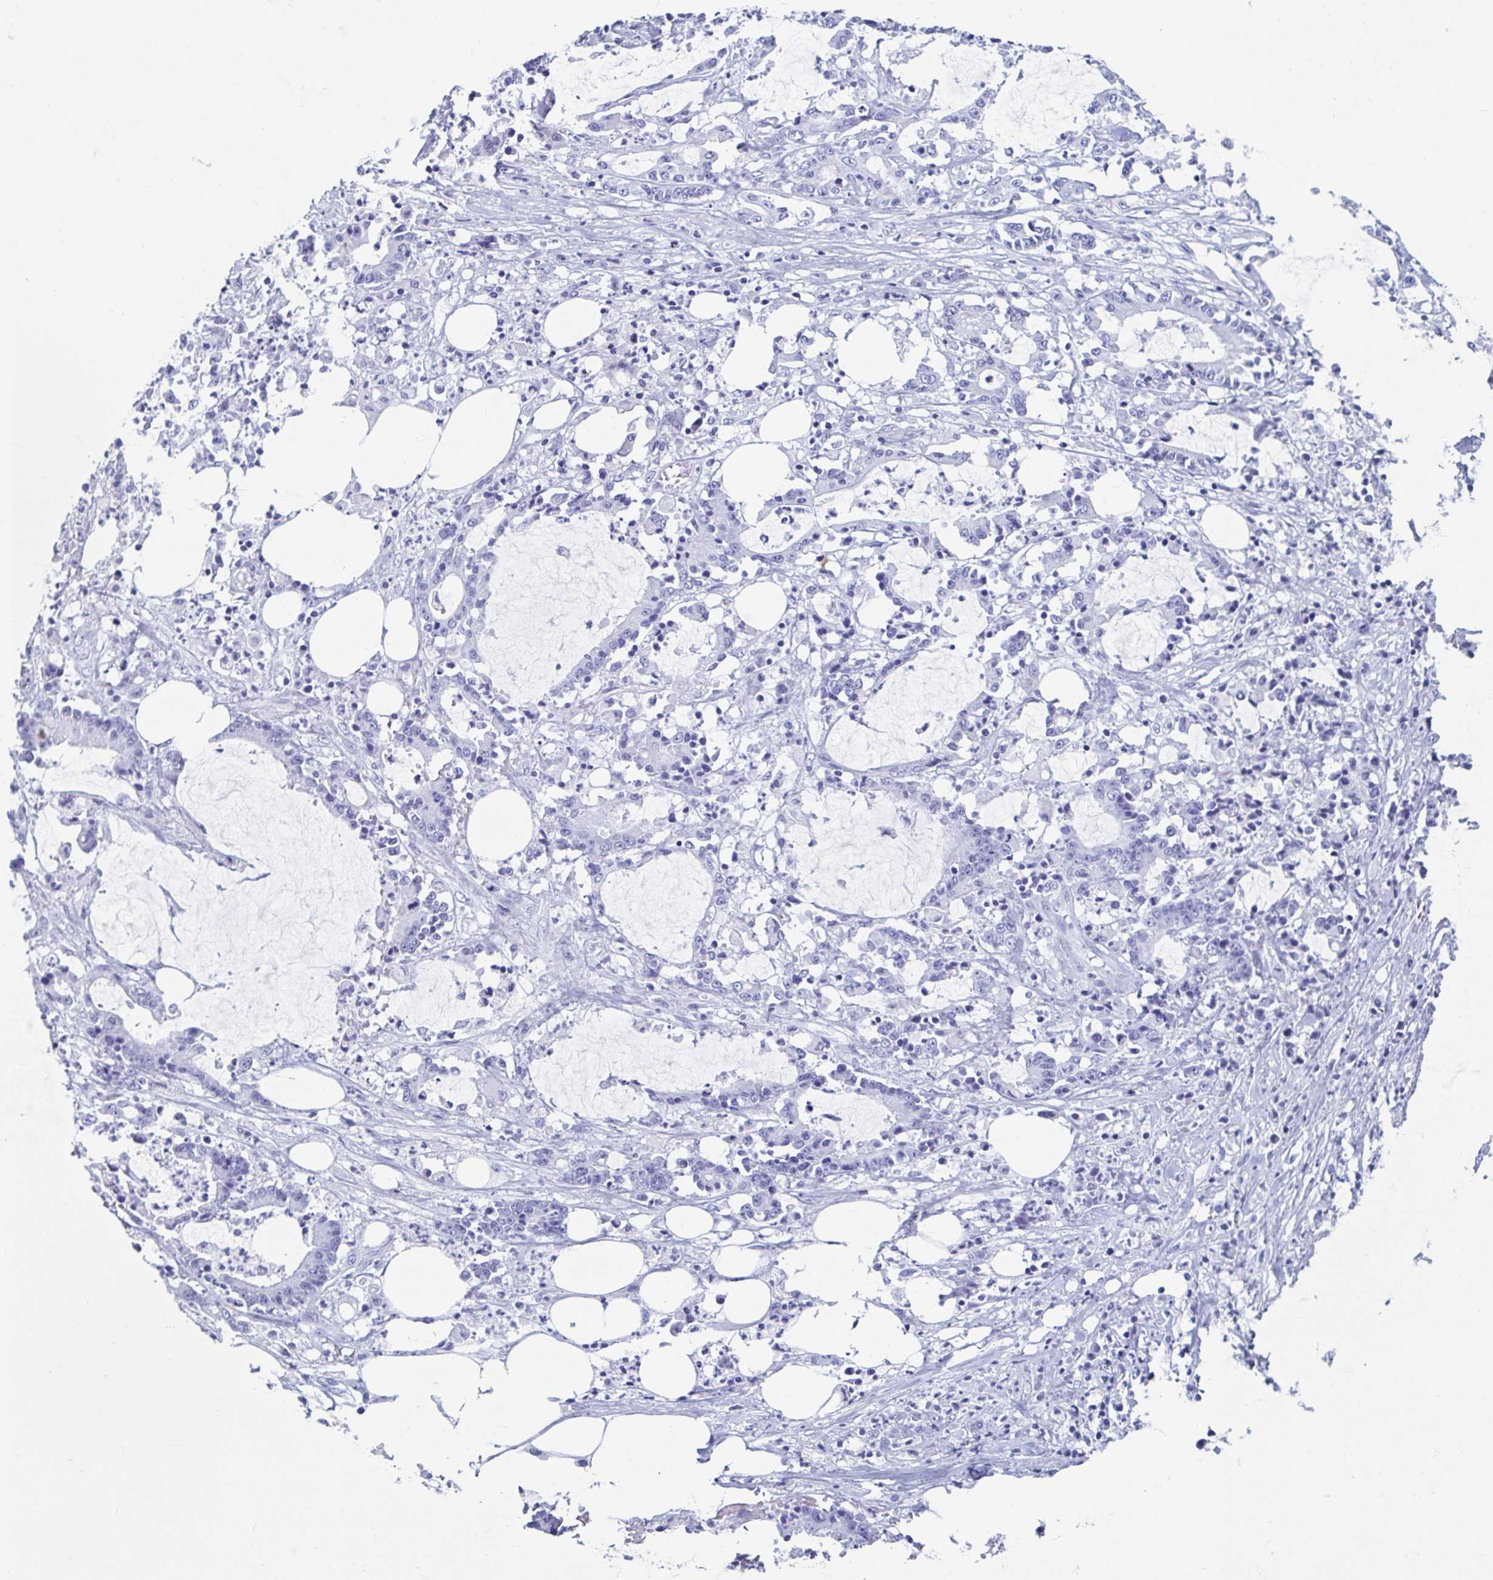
{"staining": {"intensity": "negative", "quantity": "none", "location": "none"}, "tissue": "stomach cancer", "cell_type": "Tumor cells", "image_type": "cancer", "snomed": [{"axis": "morphology", "description": "Adenocarcinoma, NOS"}, {"axis": "topography", "description": "Stomach, upper"}], "caption": "A photomicrograph of human stomach cancer is negative for staining in tumor cells. (Stains: DAB immunohistochemistry (IHC) with hematoxylin counter stain, Microscopy: brightfield microscopy at high magnification).", "gene": "HDGFL1", "patient": {"sex": "male", "age": 68}}